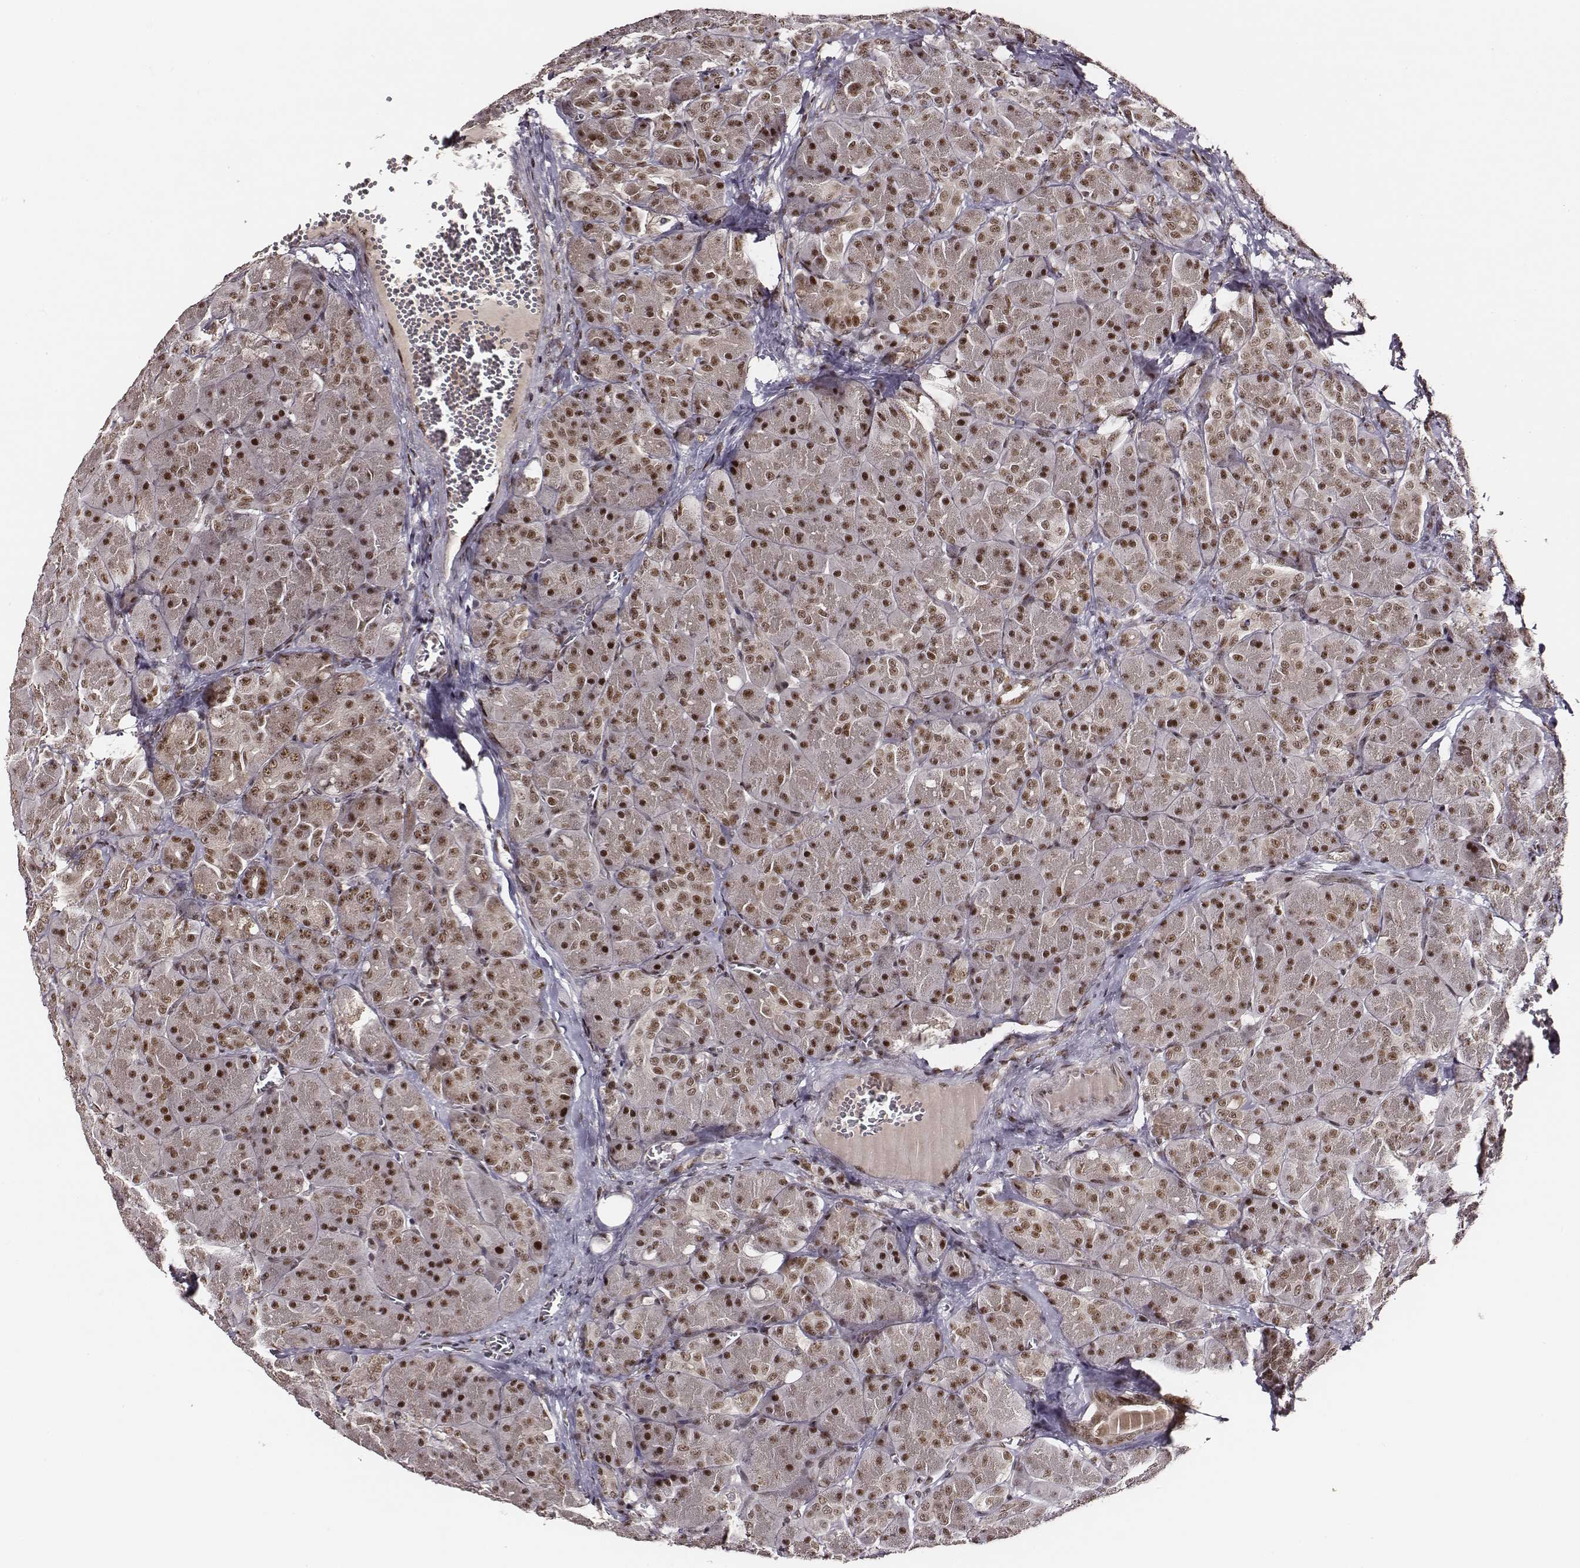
{"staining": {"intensity": "strong", "quantity": ">75%", "location": "nuclear"}, "tissue": "pancreas", "cell_type": "Exocrine glandular cells", "image_type": "normal", "snomed": [{"axis": "morphology", "description": "Normal tissue, NOS"}, {"axis": "topography", "description": "Pancreas"}], "caption": "Brown immunohistochemical staining in unremarkable pancreas exhibits strong nuclear expression in about >75% of exocrine glandular cells. (DAB = brown stain, brightfield microscopy at high magnification).", "gene": "PPARA", "patient": {"sex": "male", "age": 55}}